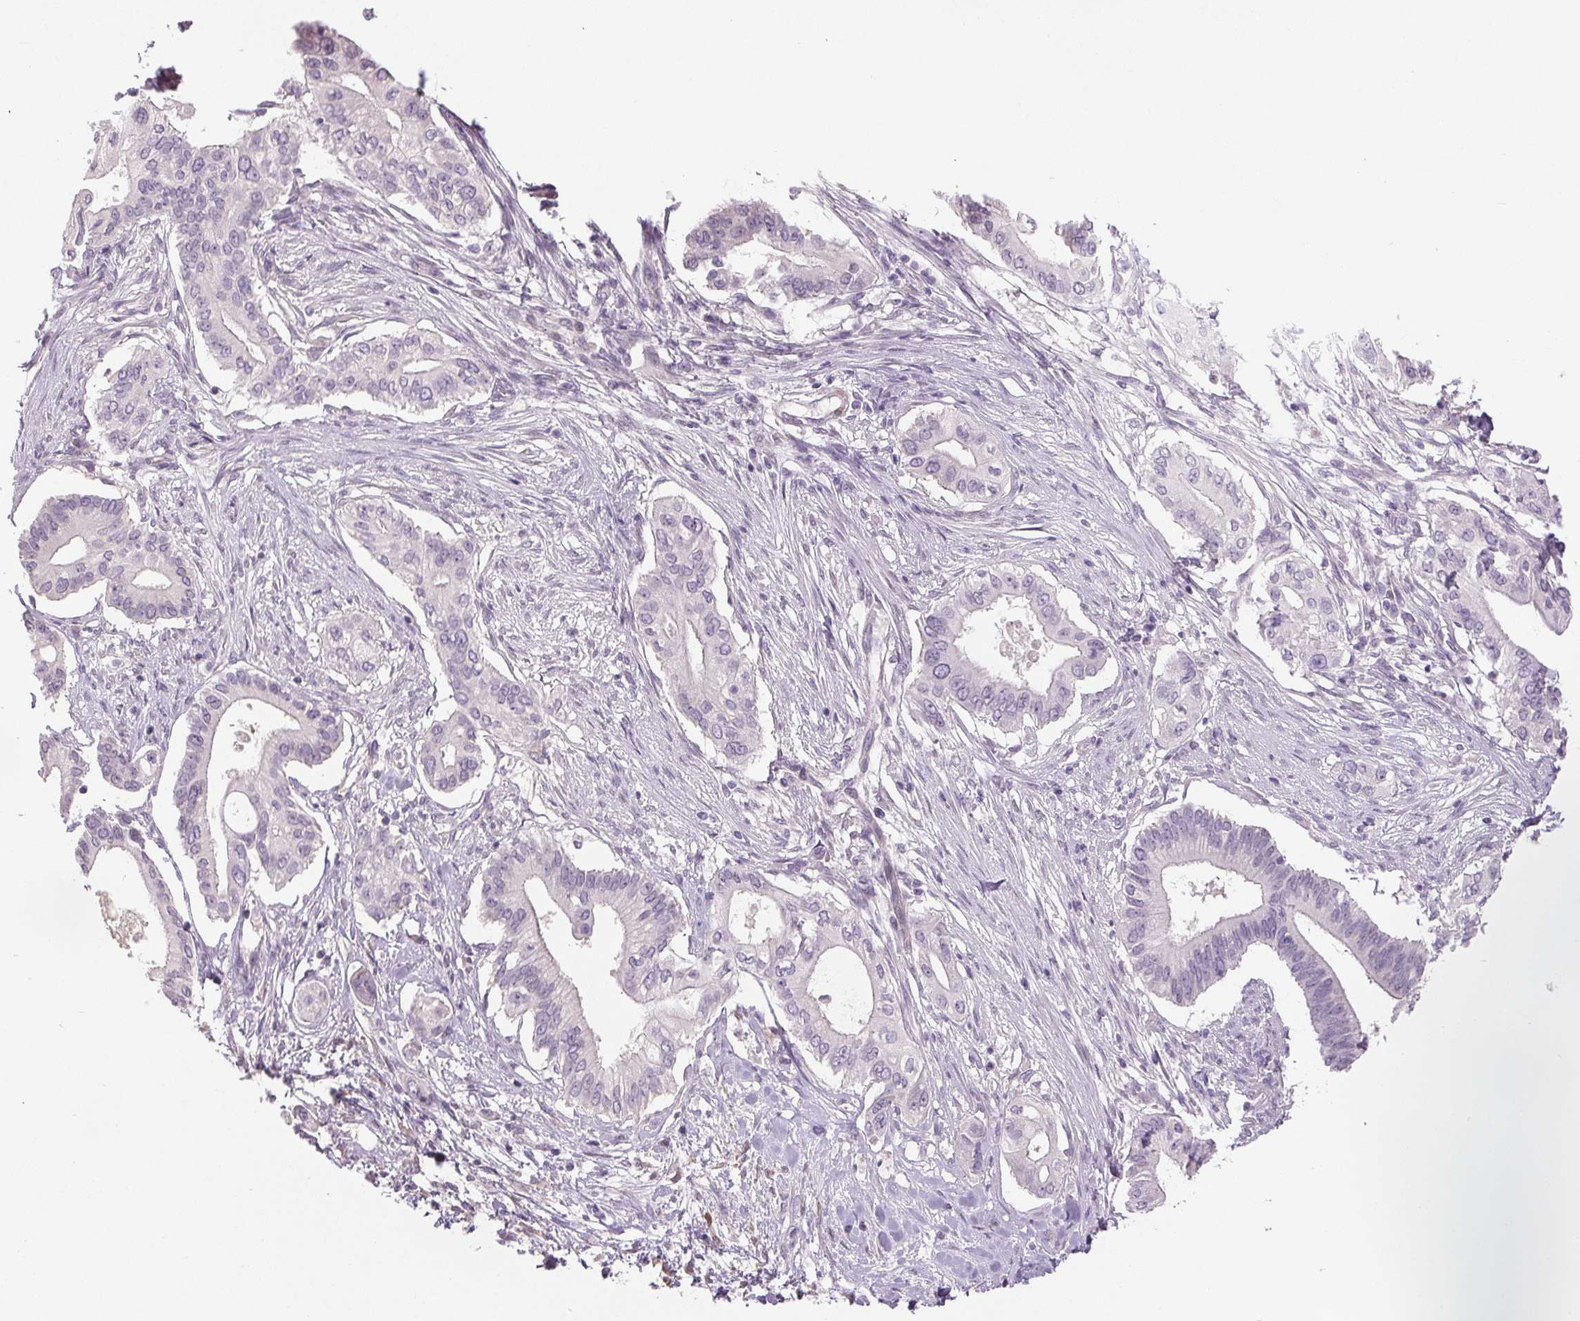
{"staining": {"intensity": "negative", "quantity": "none", "location": "none"}, "tissue": "pancreatic cancer", "cell_type": "Tumor cells", "image_type": "cancer", "snomed": [{"axis": "morphology", "description": "Adenocarcinoma, NOS"}, {"axis": "topography", "description": "Pancreas"}], "caption": "Tumor cells are negative for protein expression in human pancreatic adenocarcinoma.", "gene": "DNAJC6", "patient": {"sex": "female", "age": 68}}